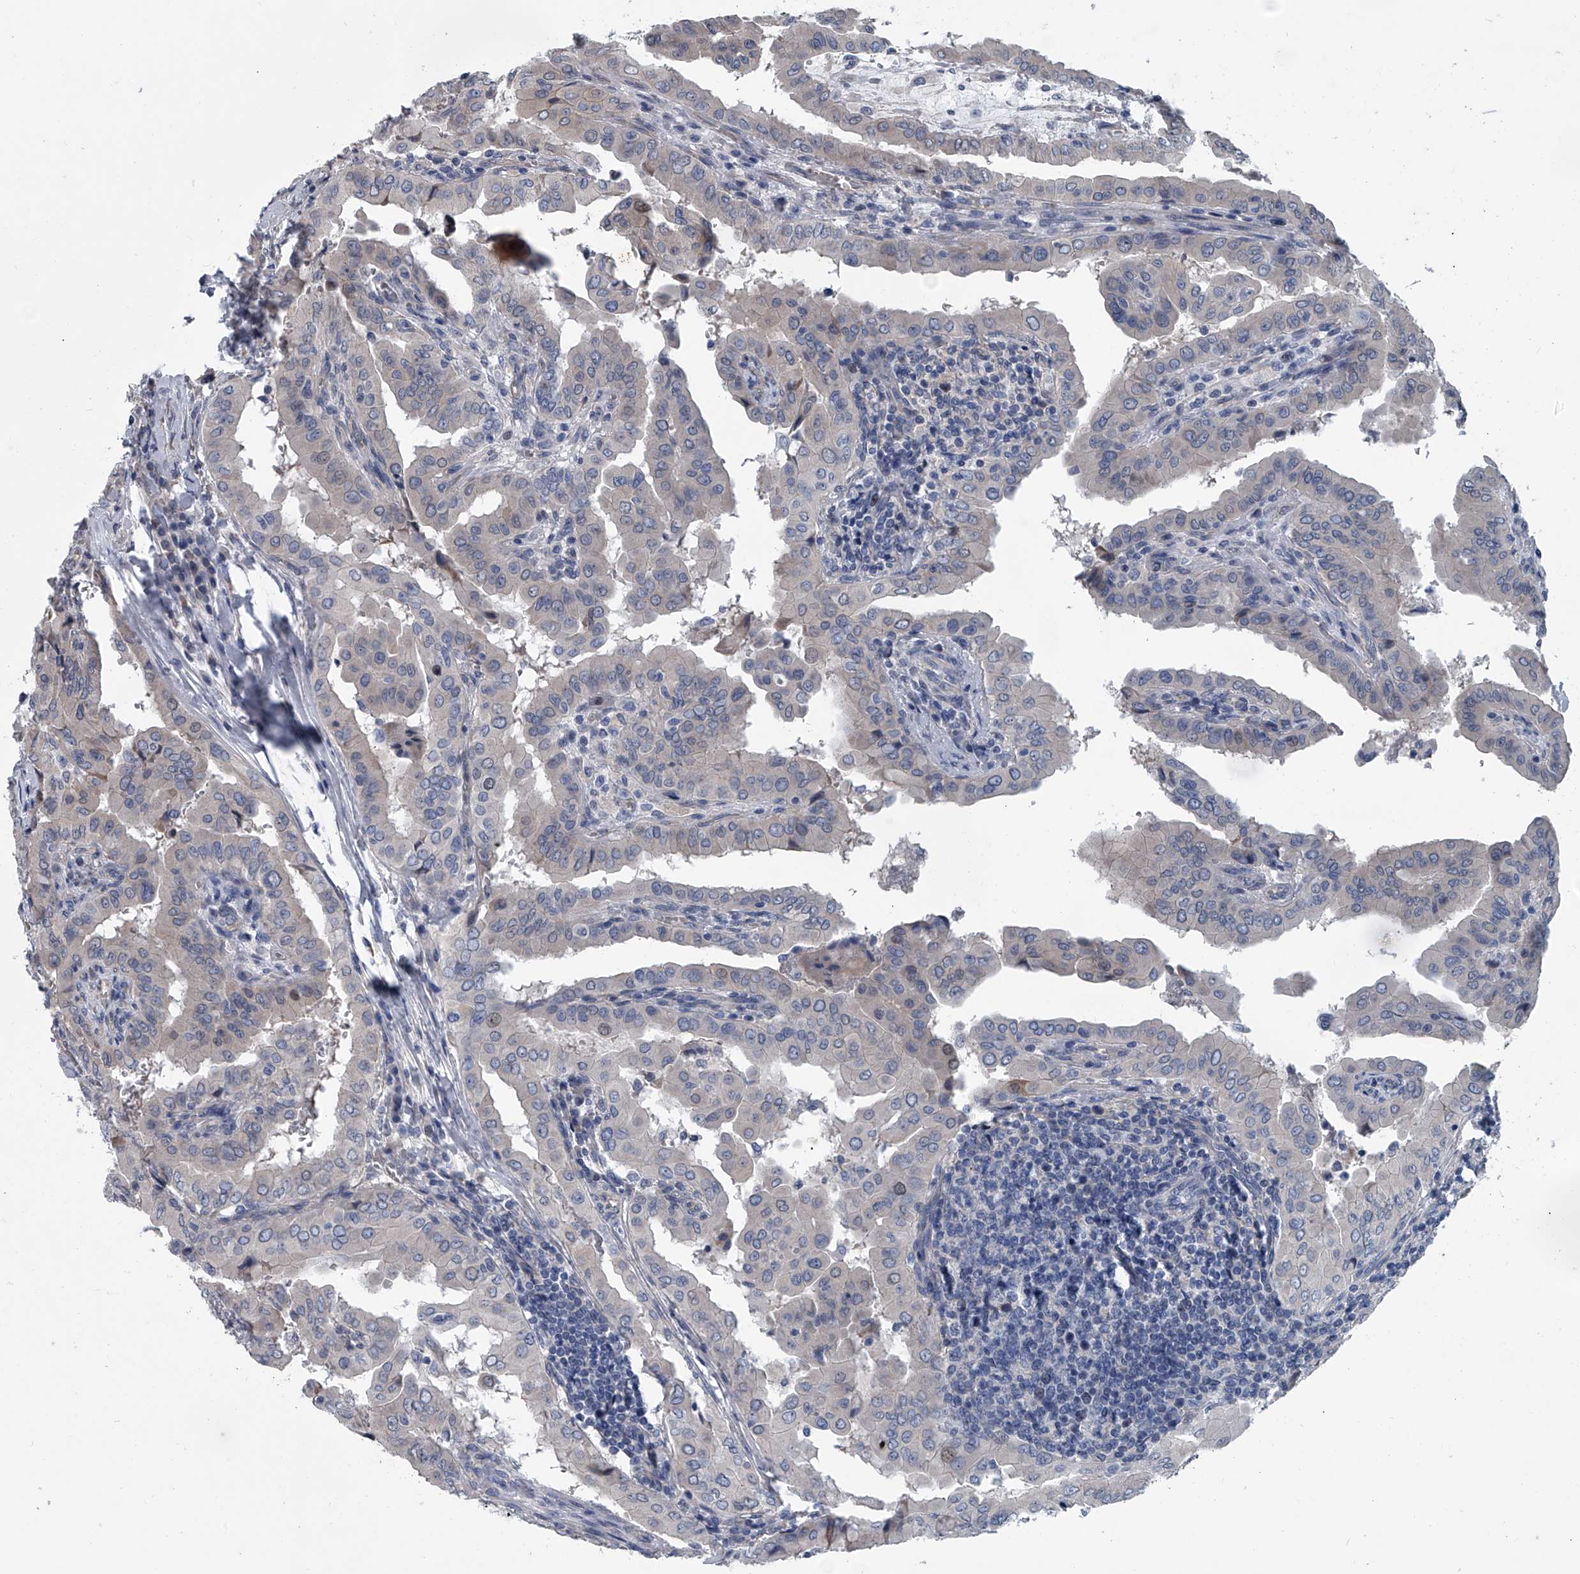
{"staining": {"intensity": "negative", "quantity": "none", "location": "none"}, "tissue": "thyroid cancer", "cell_type": "Tumor cells", "image_type": "cancer", "snomed": [{"axis": "morphology", "description": "Papillary adenocarcinoma, NOS"}, {"axis": "topography", "description": "Thyroid gland"}], "caption": "Image shows no protein expression in tumor cells of thyroid papillary adenocarcinoma tissue.", "gene": "ABCG1", "patient": {"sex": "male", "age": 33}}